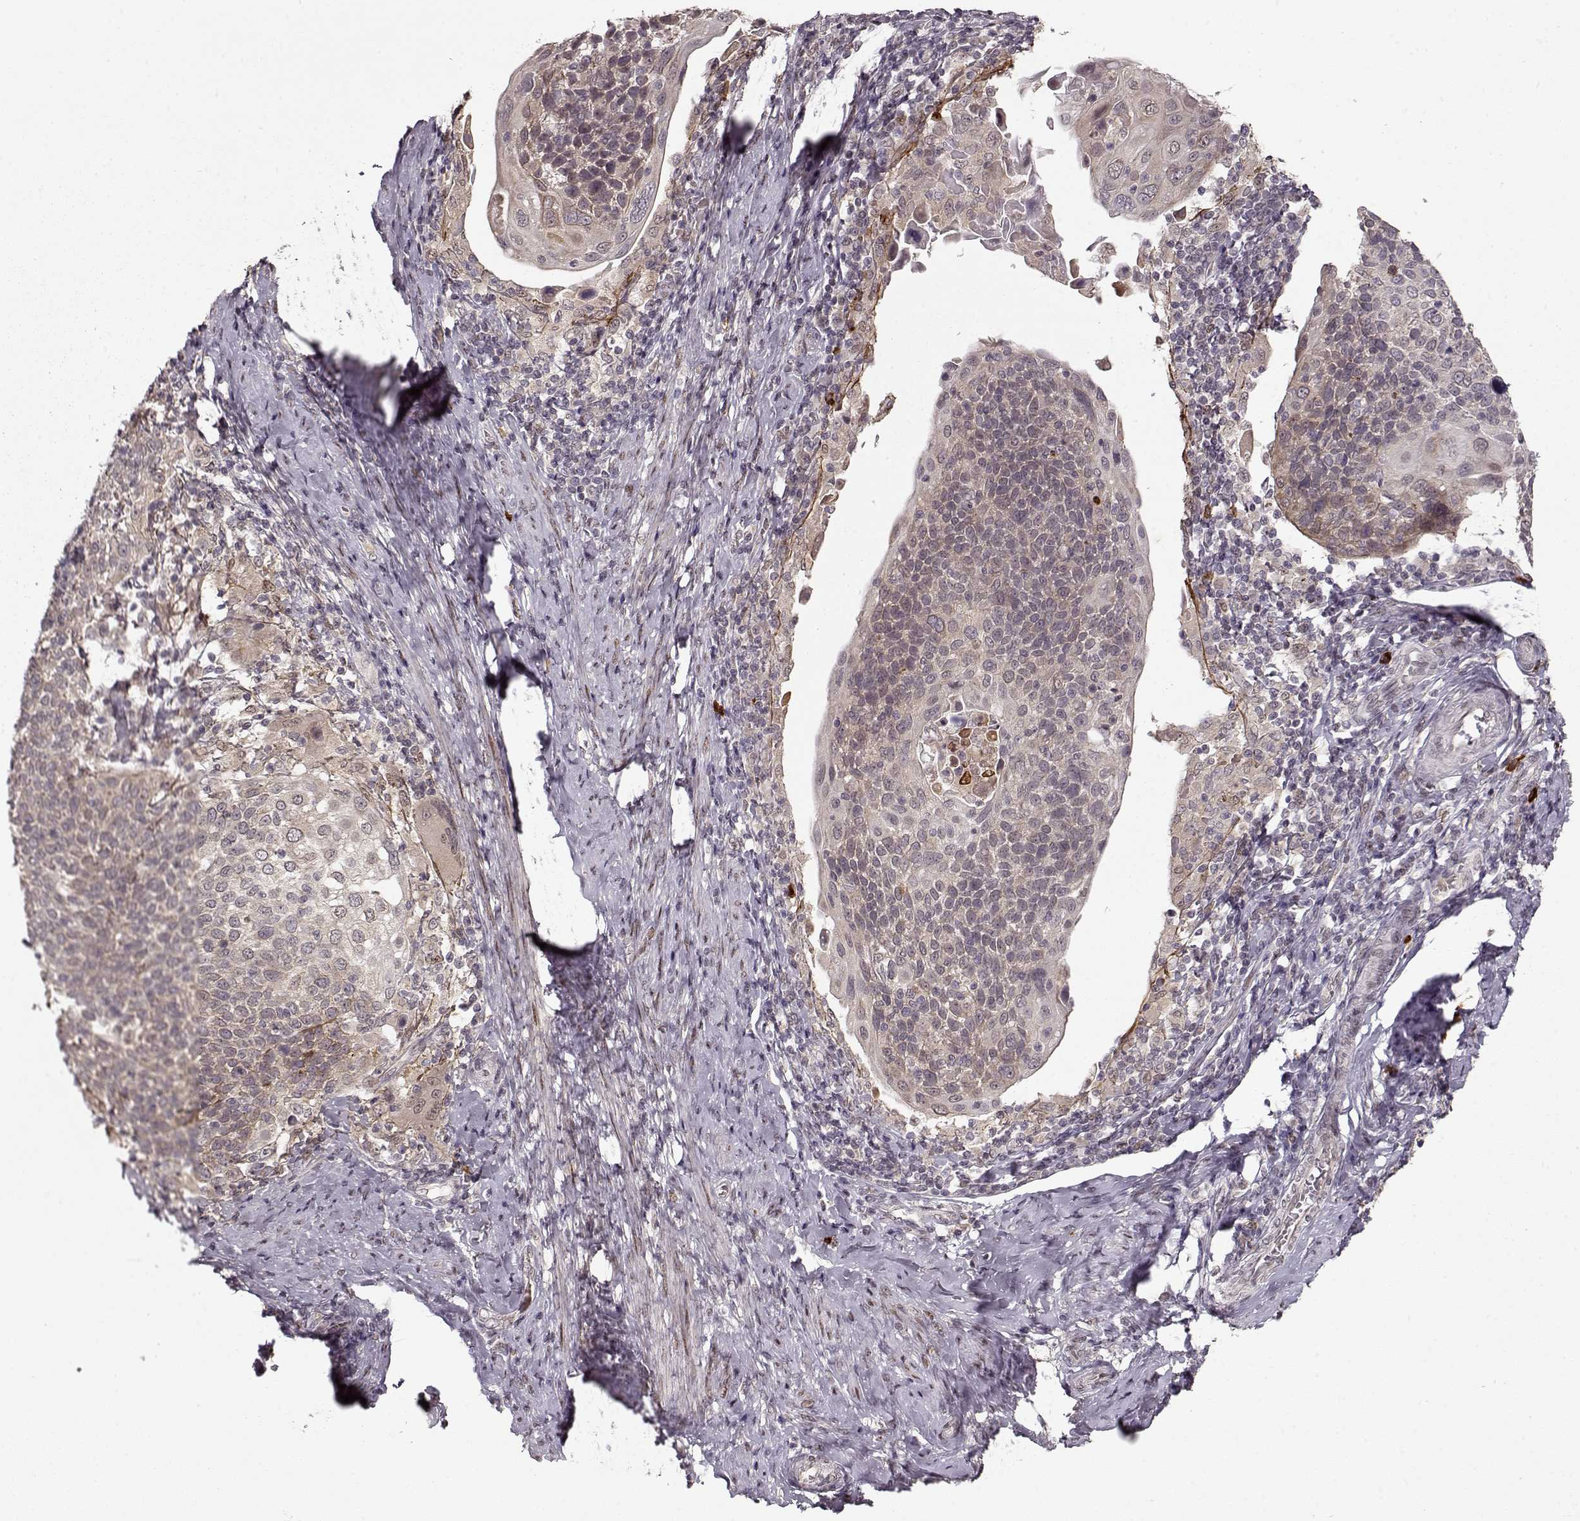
{"staining": {"intensity": "moderate", "quantity": "<25%", "location": "cytoplasmic/membranous"}, "tissue": "cervical cancer", "cell_type": "Tumor cells", "image_type": "cancer", "snomed": [{"axis": "morphology", "description": "Squamous cell carcinoma, NOS"}, {"axis": "topography", "description": "Cervix"}], "caption": "This micrograph demonstrates immunohistochemistry staining of cervical squamous cell carcinoma, with low moderate cytoplasmic/membranous staining in about <25% of tumor cells.", "gene": "DENND4B", "patient": {"sex": "female", "age": 61}}